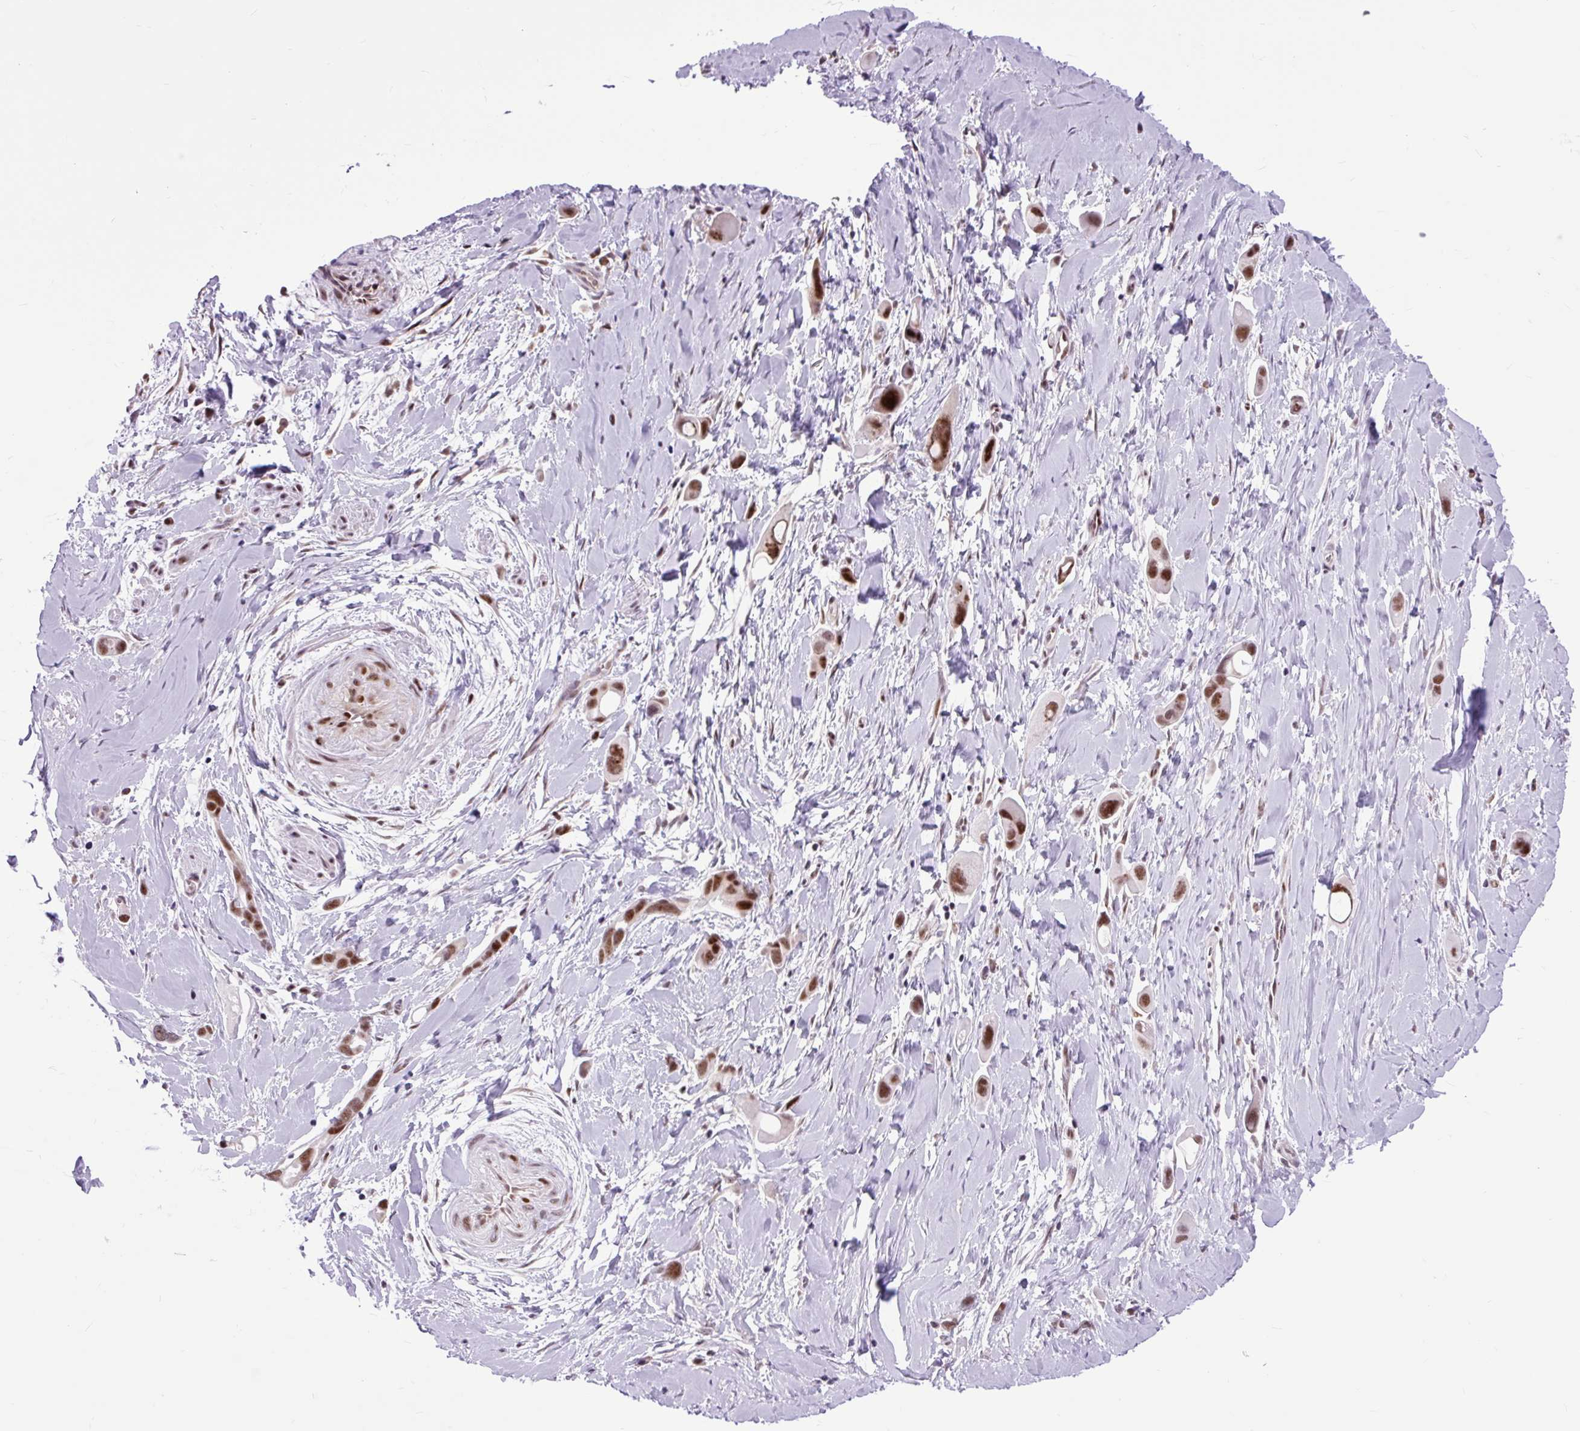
{"staining": {"intensity": "moderate", "quantity": ">75%", "location": "nuclear"}, "tissue": "lung cancer", "cell_type": "Tumor cells", "image_type": "cancer", "snomed": [{"axis": "morphology", "description": "Adenocarcinoma, NOS"}, {"axis": "topography", "description": "Lung"}], "caption": "Immunohistochemistry photomicrograph of human lung cancer stained for a protein (brown), which exhibits medium levels of moderate nuclear expression in about >75% of tumor cells.", "gene": "CLK2", "patient": {"sex": "male", "age": 76}}